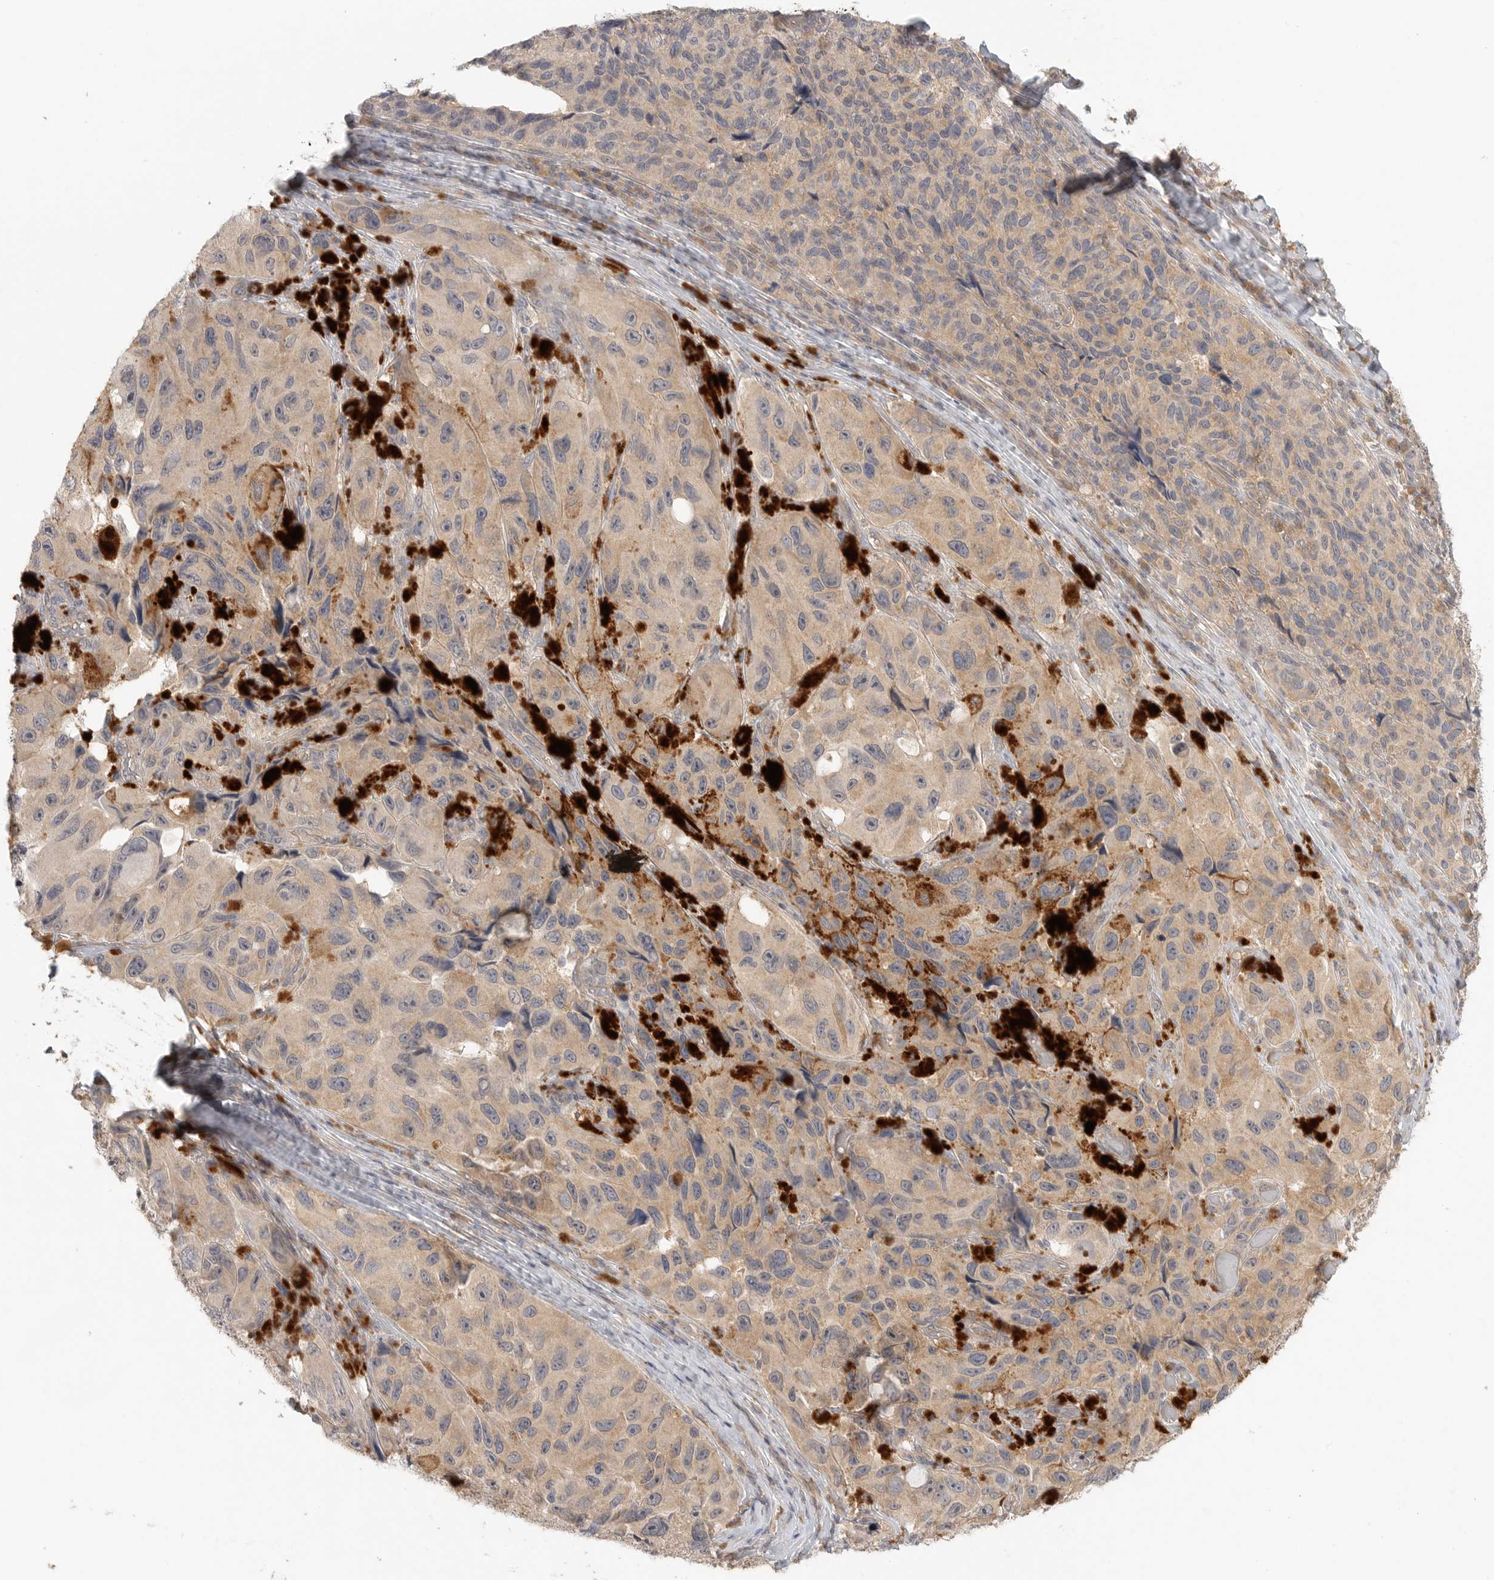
{"staining": {"intensity": "weak", "quantity": ">75%", "location": "cytoplasmic/membranous"}, "tissue": "melanoma", "cell_type": "Tumor cells", "image_type": "cancer", "snomed": [{"axis": "morphology", "description": "Malignant melanoma, NOS"}, {"axis": "topography", "description": "Skin"}], "caption": "Protein analysis of melanoma tissue reveals weak cytoplasmic/membranous positivity in approximately >75% of tumor cells.", "gene": "HDAC6", "patient": {"sex": "female", "age": 73}}